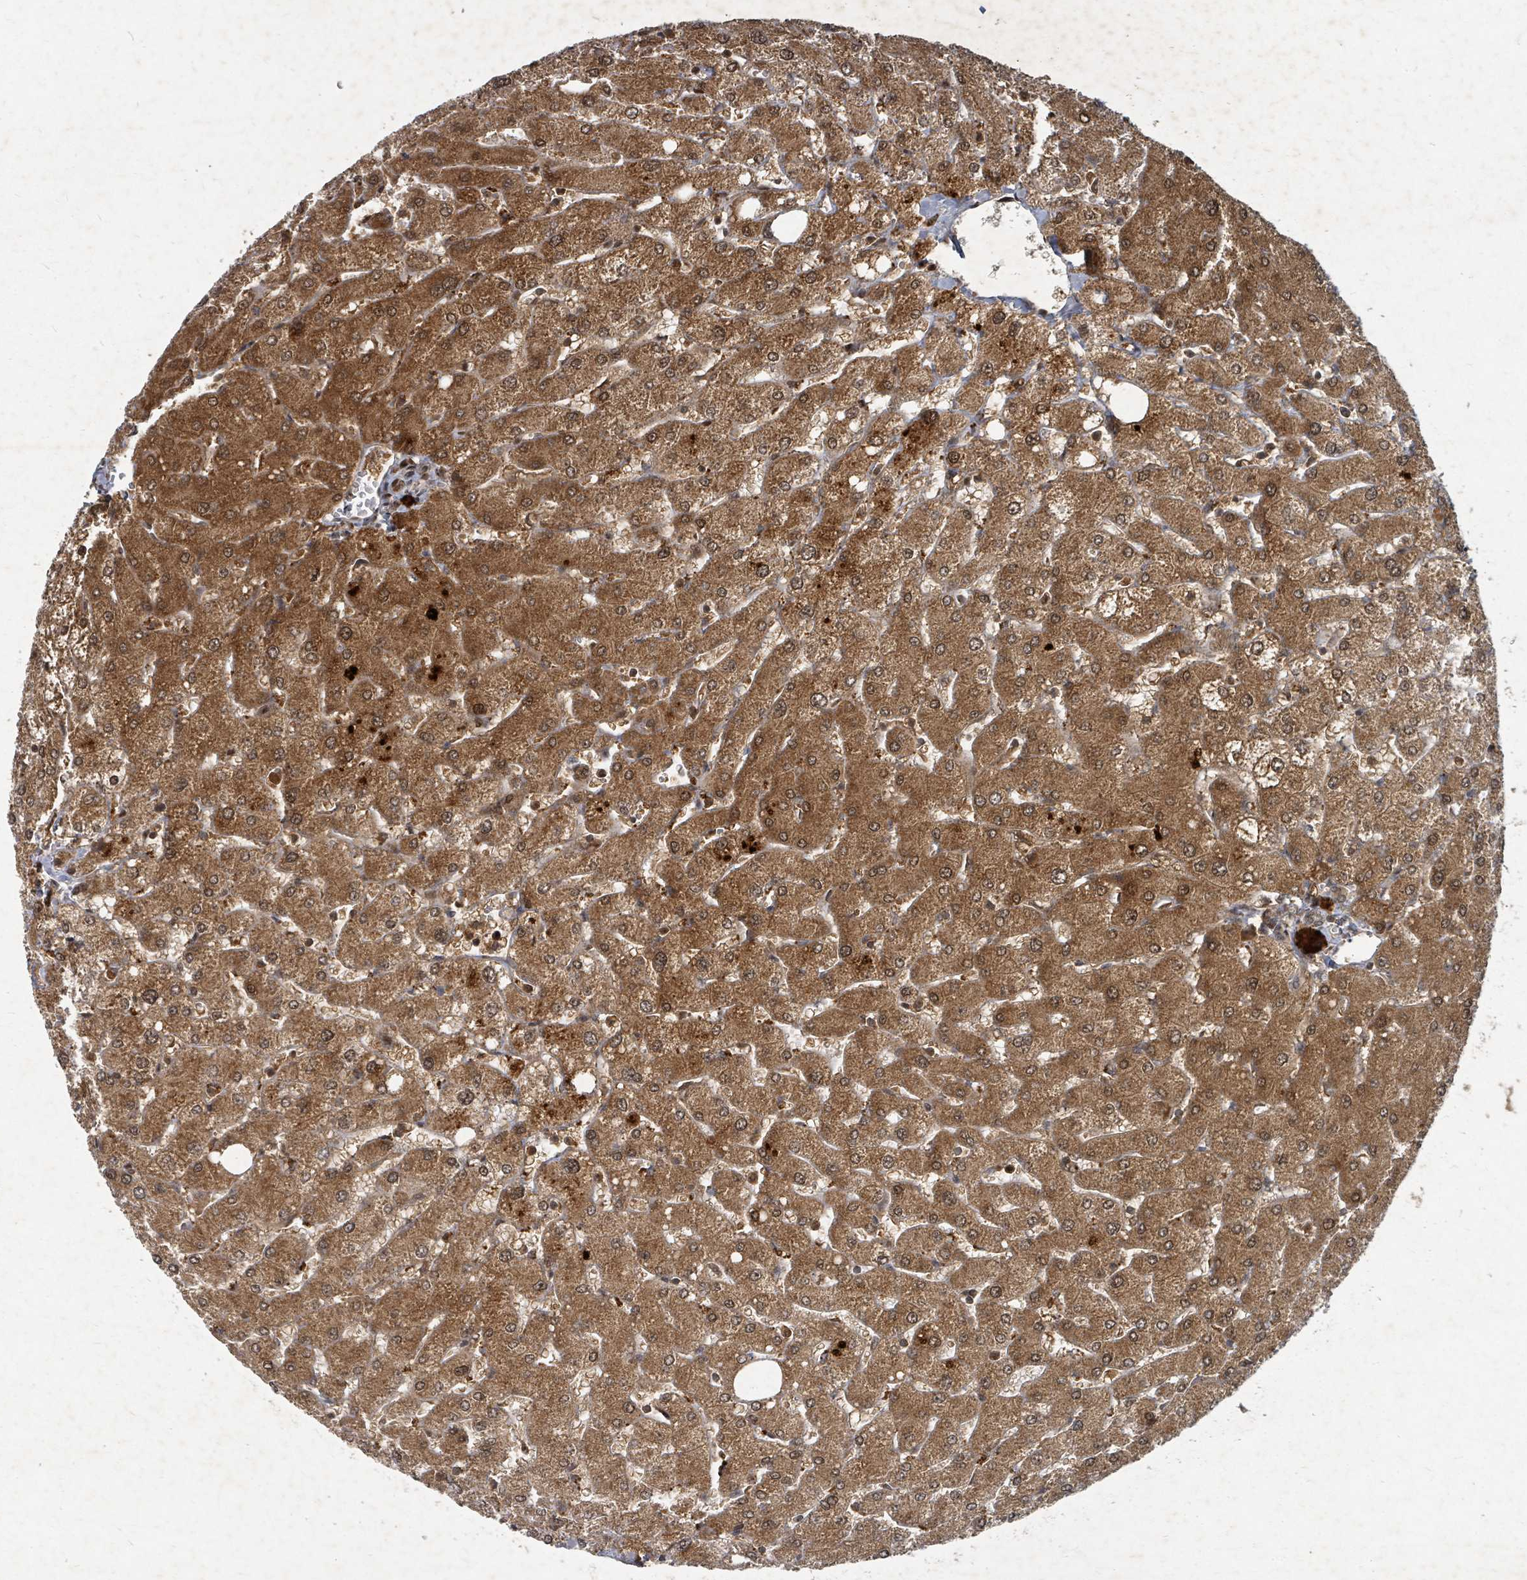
{"staining": {"intensity": "weak", "quantity": "25%-75%", "location": "nuclear"}, "tissue": "liver", "cell_type": "Cholangiocytes", "image_type": "normal", "snomed": [{"axis": "morphology", "description": "Normal tissue, NOS"}, {"axis": "topography", "description": "Liver"}], "caption": "IHC of normal human liver exhibits low levels of weak nuclear positivity in about 25%-75% of cholangiocytes.", "gene": "KDM4E", "patient": {"sex": "male", "age": 55}}